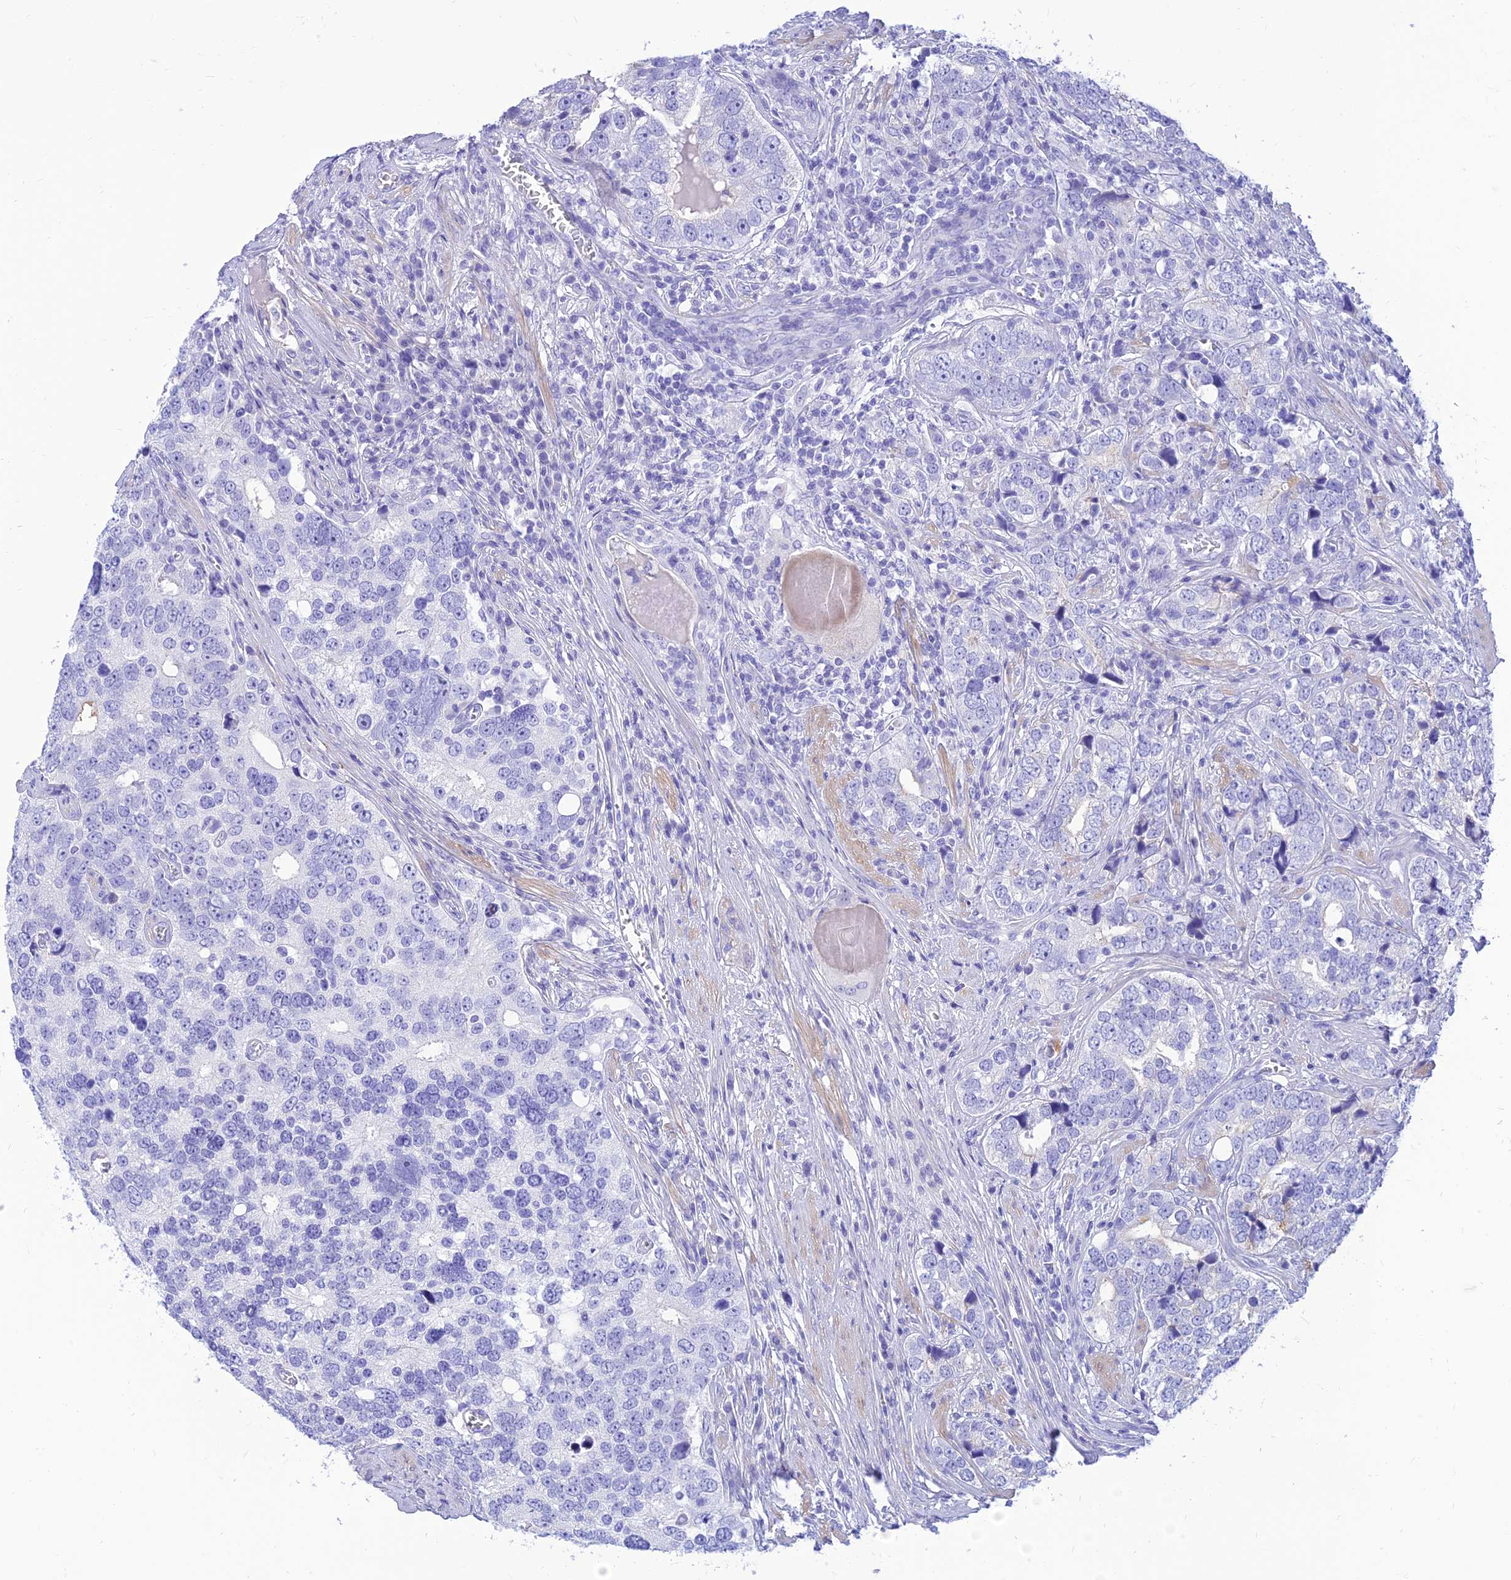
{"staining": {"intensity": "negative", "quantity": "none", "location": "none"}, "tissue": "prostate cancer", "cell_type": "Tumor cells", "image_type": "cancer", "snomed": [{"axis": "morphology", "description": "Adenocarcinoma, High grade"}, {"axis": "topography", "description": "Prostate"}], "caption": "This is an immunohistochemistry photomicrograph of human prostate adenocarcinoma (high-grade). There is no staining in tumor cells.", "gene": "PRNP", "patient": {"sex": "male", "age": 71}}